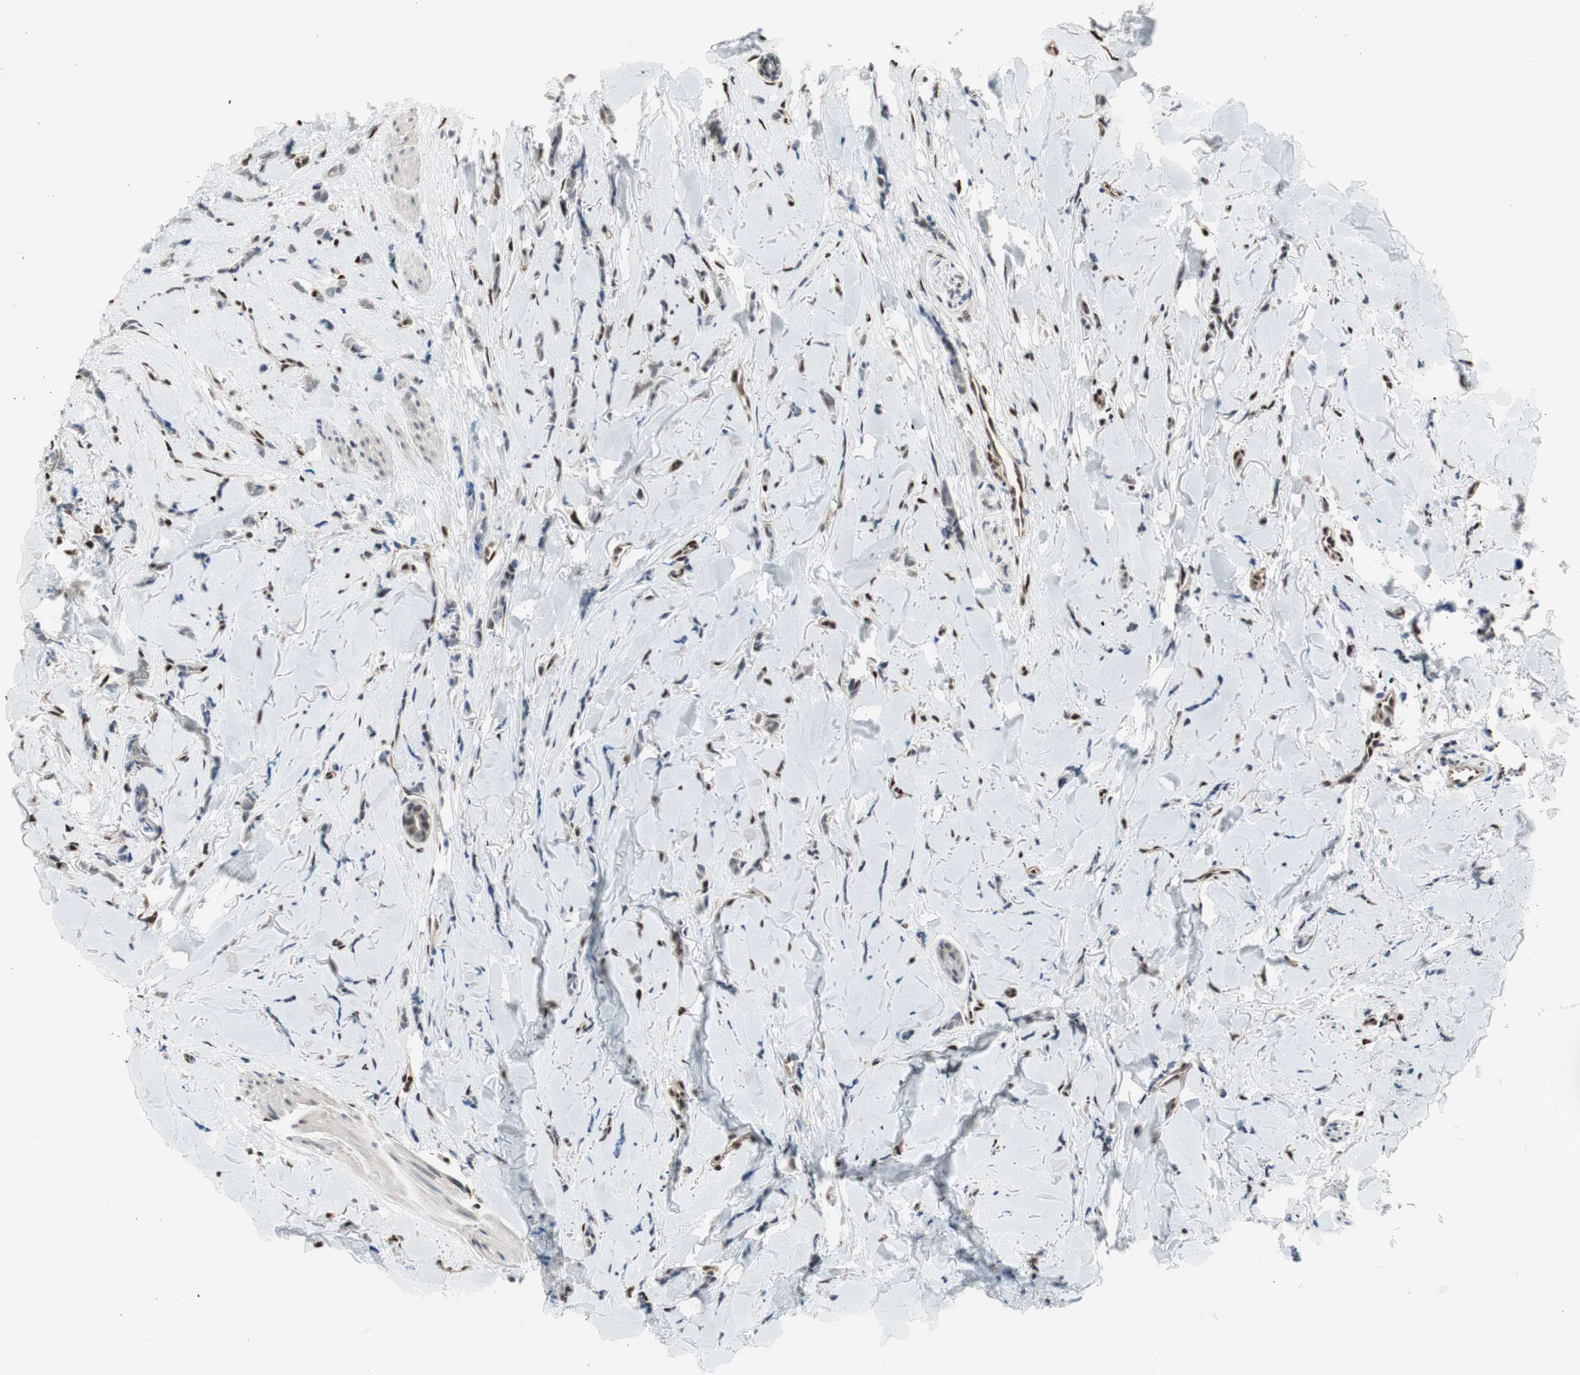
{"staining": {"intensity": "negative", "quantity": "none", "location": "none"}, "tissue": "breast cancer", "cell_type": "Tumor cells", "image_type": "cancer", "snomed": [{"axis": "morphology", "description": "Lobular carcinoma"}, {"axis": "topography", "description": "Skin"}, {"axis": "topography", "description": "Breast"}], "caption": "IHC histopathology image of neoplastic tissue: breast lobular carcinoma stained with DAB displays no significant protein staining in tumor cells.", "gene": "PML", "patient": {"sex": "female", "age": 46}}